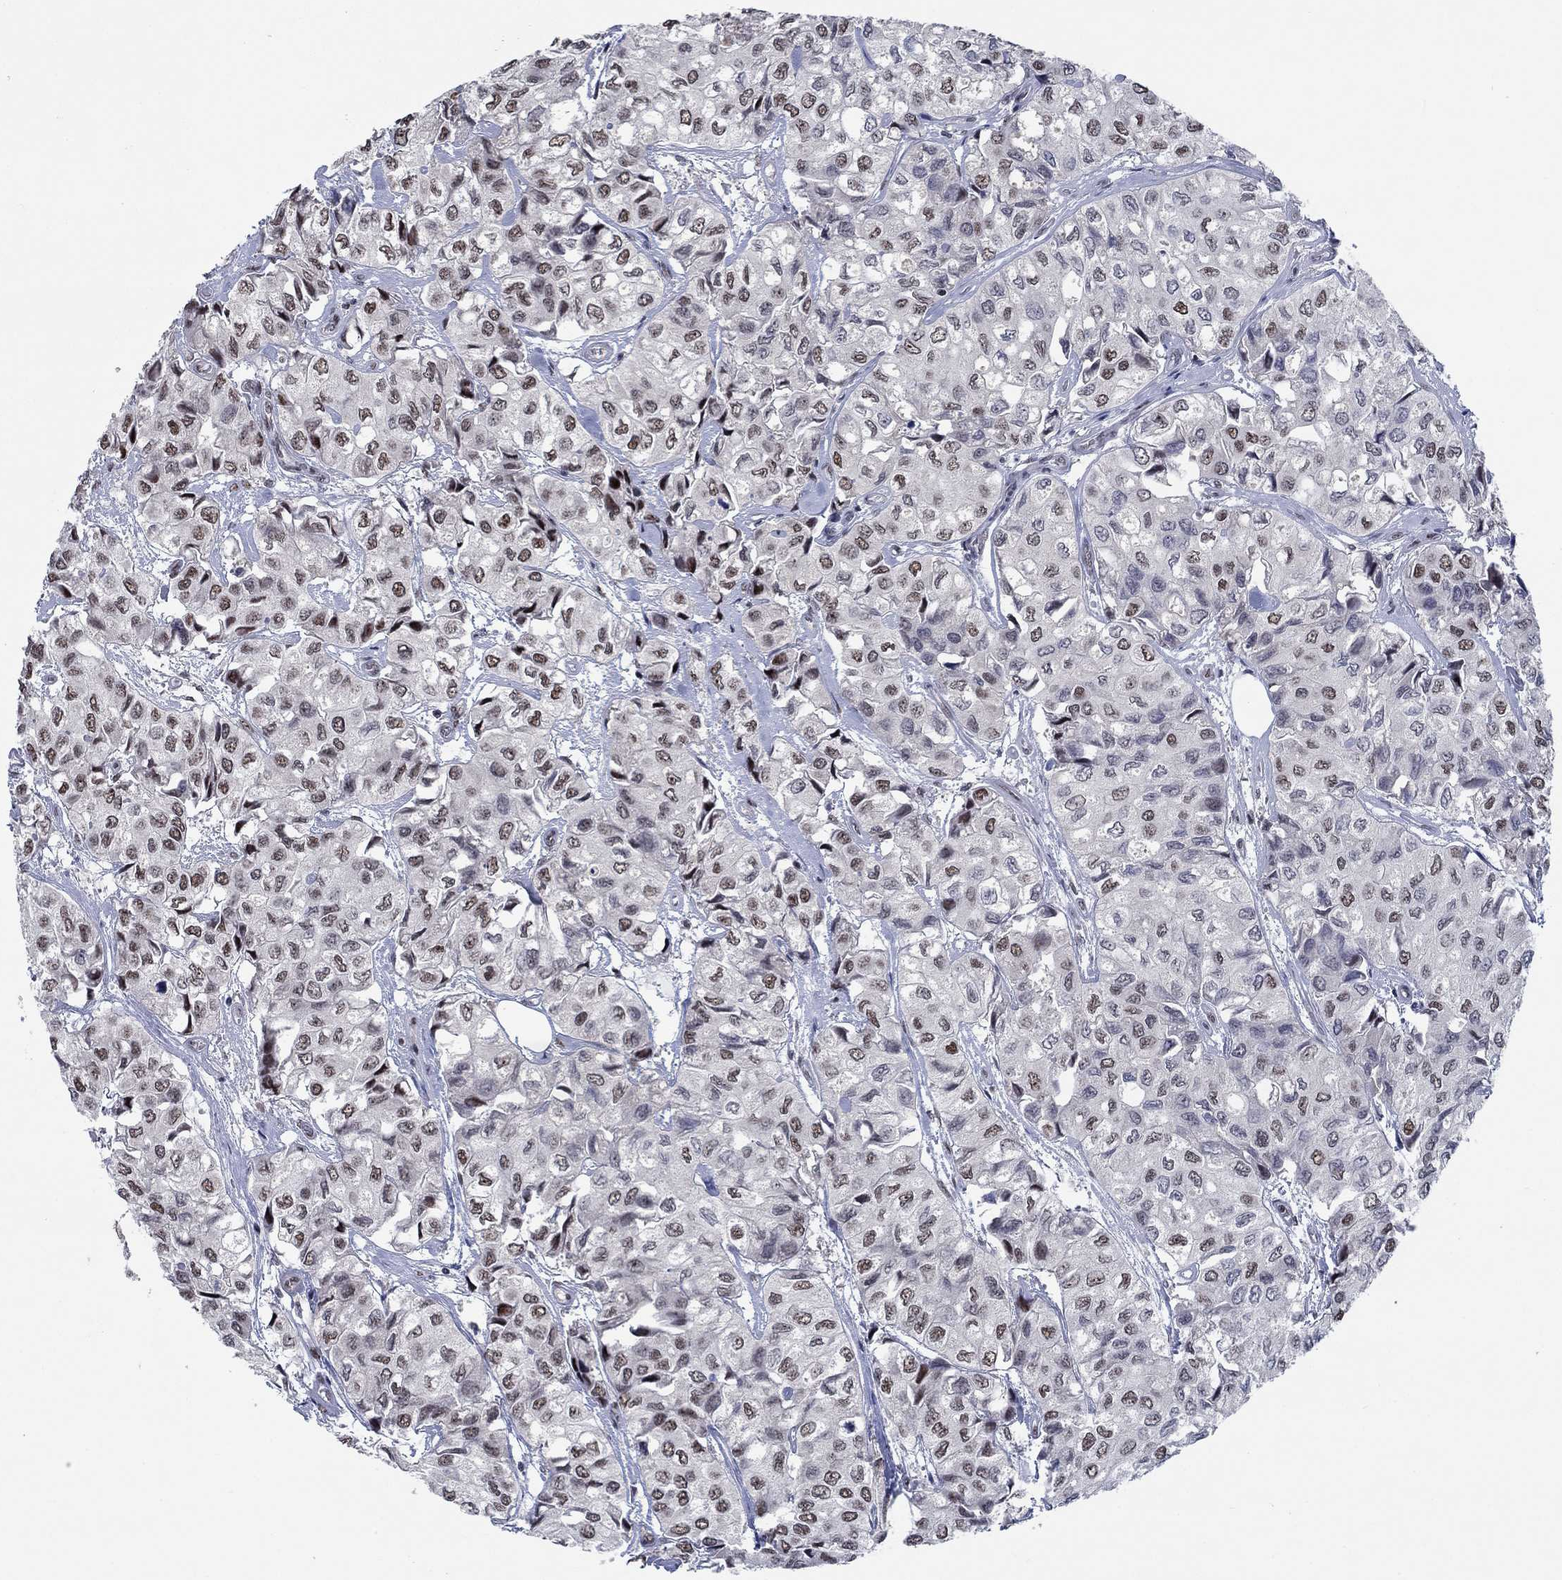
{"staining": {"intensity": "weak", "quantity": "25%-75%", "location": "nuclear"}, "tissue": "urothelial cancer", "cell_type": "Tumor cells", "image_type": "cancer", "snomed": [{"axis": "morphology", "description": "Urothelial carcinoma, High grade"}, {"axis": "topography", "description": "Urinary bladder"}], "caption": "Human urothelial carcinoma (high-grade) stained with a brown dye displays weak nuclear positive positivity in approximately 25%-75% of tumor cells.", "gene": "HTN1", "patient": {"sex": "male", "age": 73}}